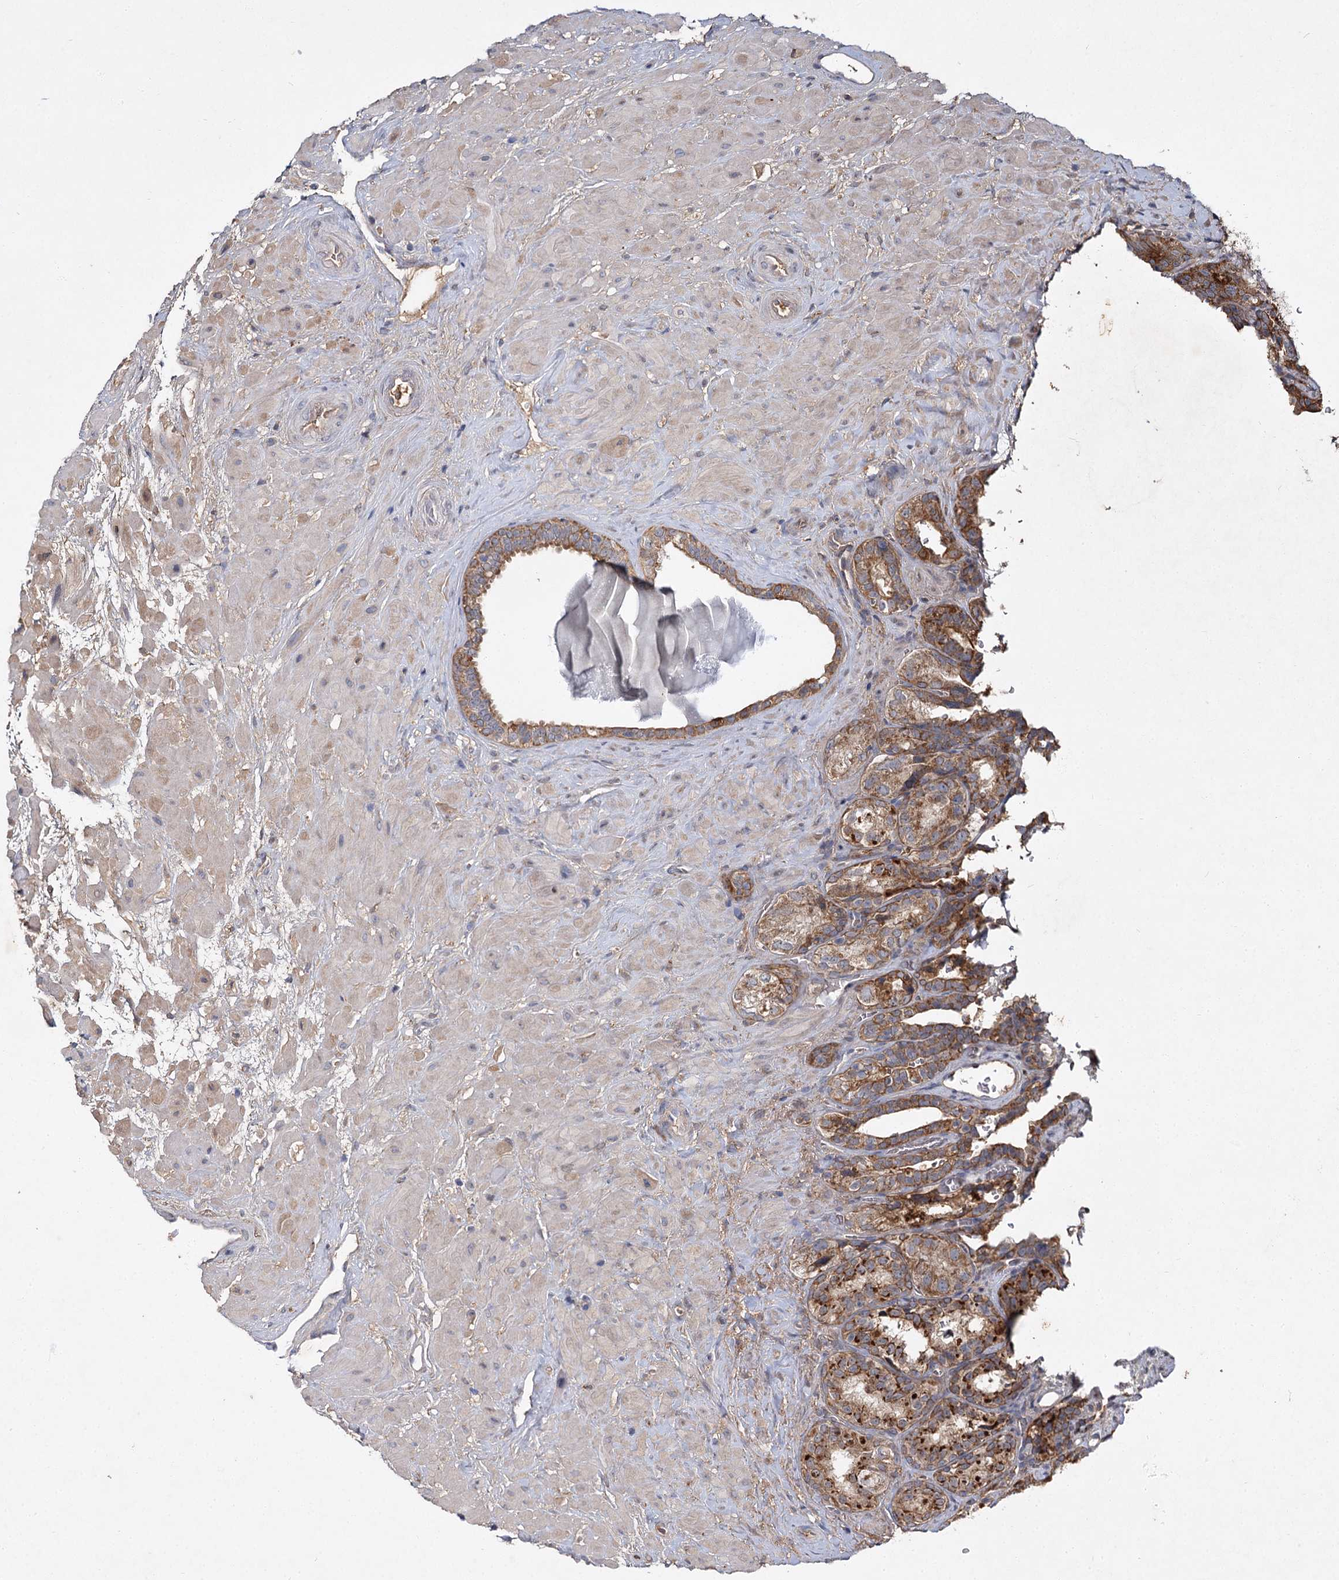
{"staining": {"intensity": "moderate", "quantity": ">75%", "location": "cytoplasmic/membranous"}, "tissue": "seminal vesicle", "cell_type": "Glandular cells", "image_type": "normal", "snomed": [{"axis": "morphology", "description": "Normal tissue, NOS"}, {"axis": "topography", "description": "Prostate"}, {"axis": "topography", "description": "Seminal veicle"}], "caption": "Immunohistochemistry staining of benign seminal vesicle, which shows medium levels of moderate cytoplasmic/membranous staining in about >75% of glandular cells indicating moderate cytoplasmic/membranous protein expression. The staining was performed using DAB (3,3'-diaminobenzidine) (brown) for protein detection and nuclei were counterstained in hematoxylin (blue).", "gene": "MFN1", "patient": {"sex": "male", "age": 67}}